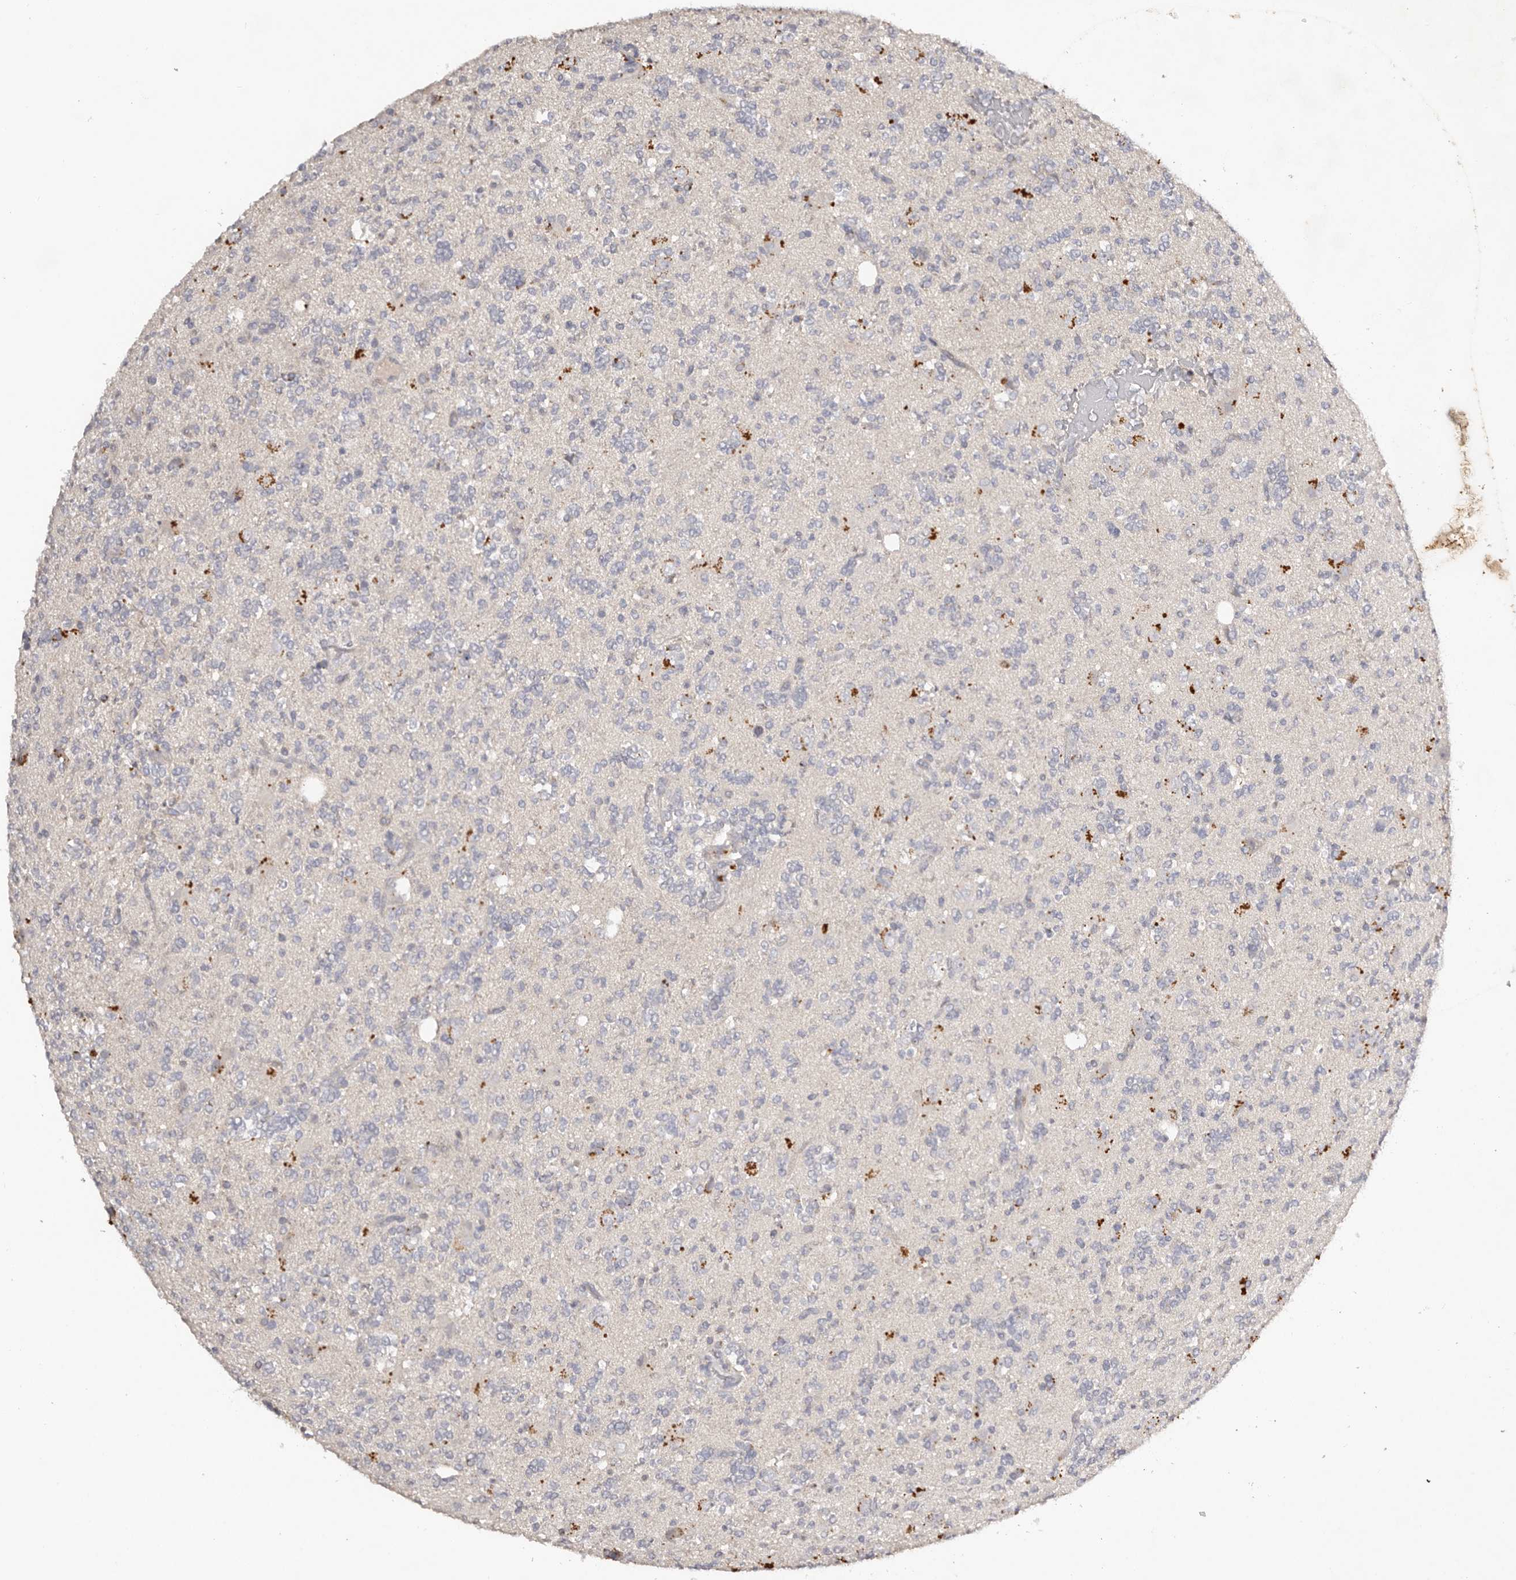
{"staining": {"intensity": "negative", "quantity": "none", "location": "none"}, "tissue": "glioma", "cell_type": "Tumor cells", "image_type": "cancer", "snomed": [{"axis": "morphology", "description": "Glioma, malignant, High grade"}, {"axis": "topography", "description": "Brain"}], "caption": "Immunohistochemistry (IHC) histopathology image of malignant high-grade glioma stained for a protein (brown), which demonstrates no positivity in tumor cells. (IHC, brightfield microscopy, high magnification).", "gene": "SCUBE2", "patient": {"sex": "female", "age": 62}}